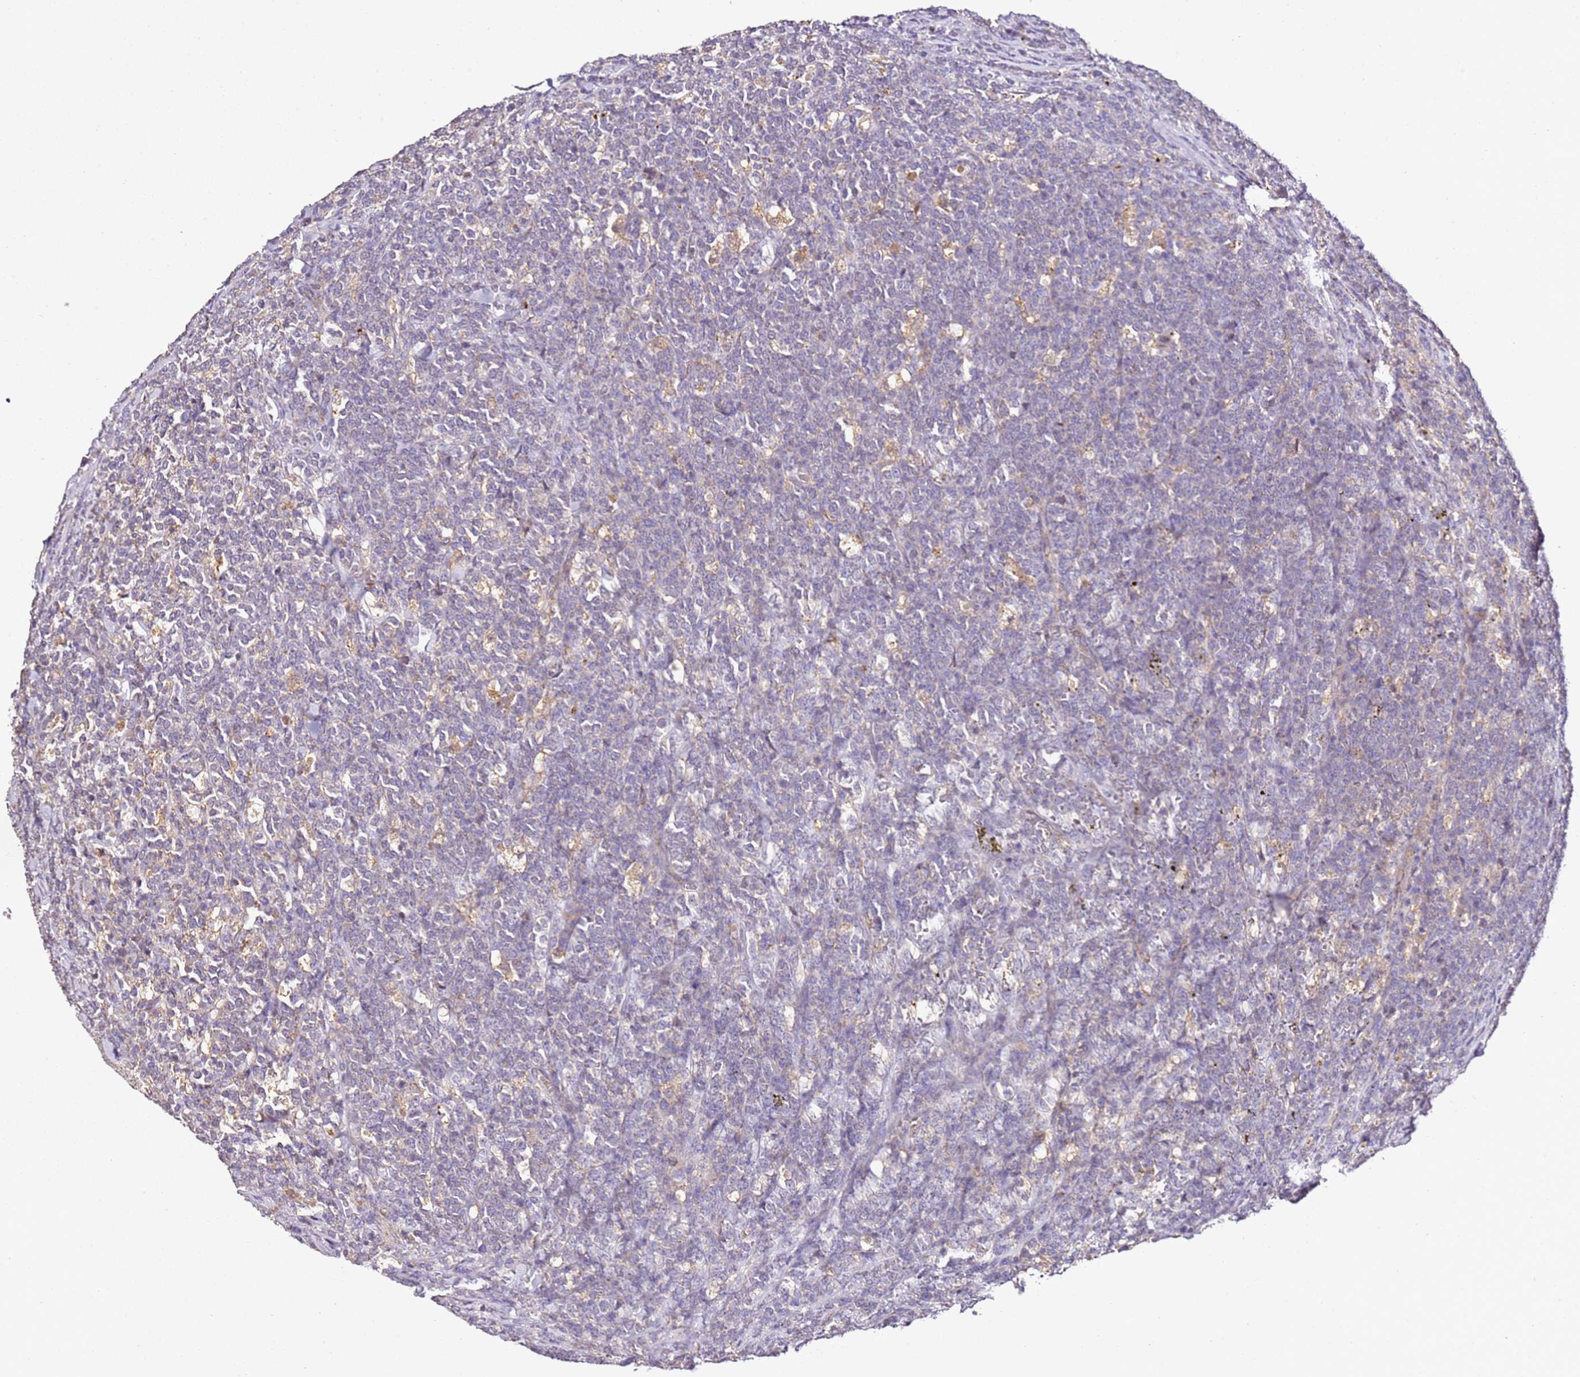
{"staining": {"intensity": "negative", "quantity": "none", "location": "none"}, "tissue": "lymphoma", "cell_type": "Tumor cells", "image_type": "cancer", "snomed": [{"axis": "morphology", "description": "Malignant lymphoma, non-Hodgkin's type, High grade"}, {"axis": "topography", "description": "Small intestine"}], "caption": "This is an IHC photomicrograph of human lymphoma. There is no staining in tumor cells.", "gene": "OR2B11", "patient": {"sex": "male", "age": 8}}